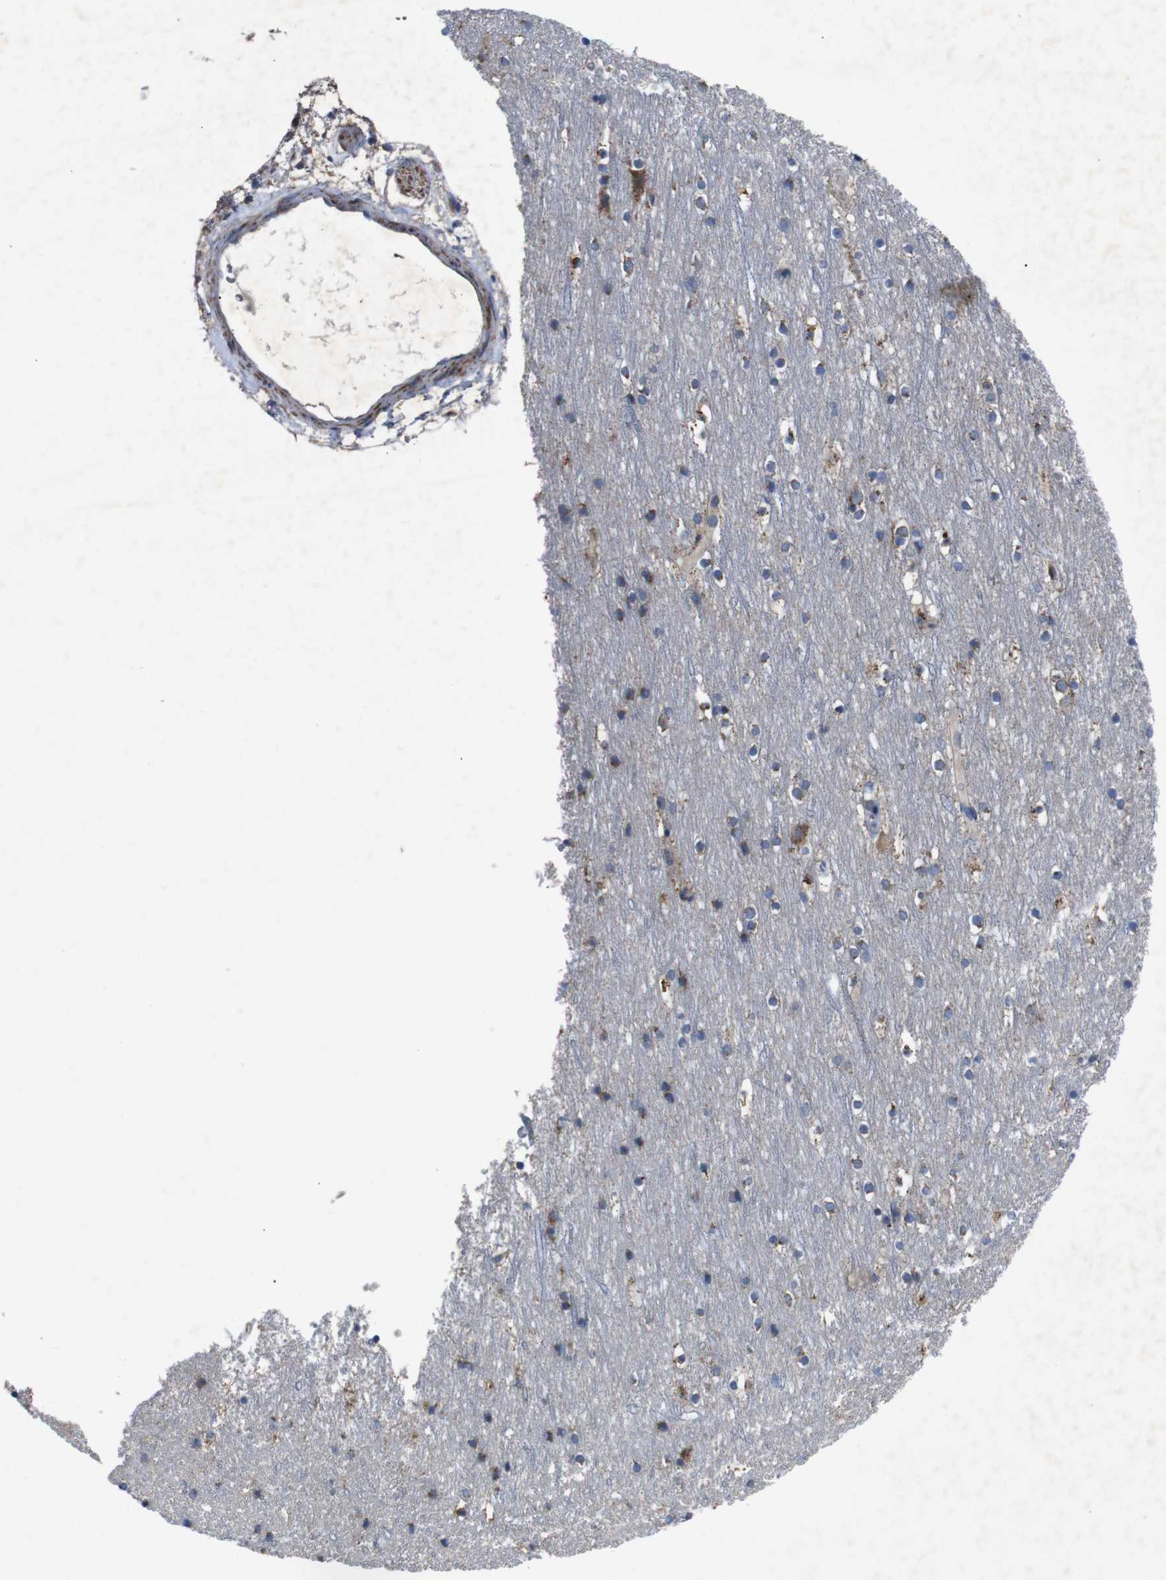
{"staining": {"intensity": "weak", "quantity": ">75%", "location": "cytoplasmic/membranous"}, "tissue": "cerebral cortex", "cell_type": "Endothelial cells", "image_type": "normal", "snomed": [{"axis": "morphology", "description": "Normal tissue, NOS"}, {"axis": "topography", "description": "Cerebral cortex"}], "caption": "Brown immunohistochemical staining in unremarkable cerebral cortex shows weak cytoplasmic/membranous expression in about >75% of endothelial cells.", "gene": "CHST10", "patient": {"sex": "male", "age": 45}}